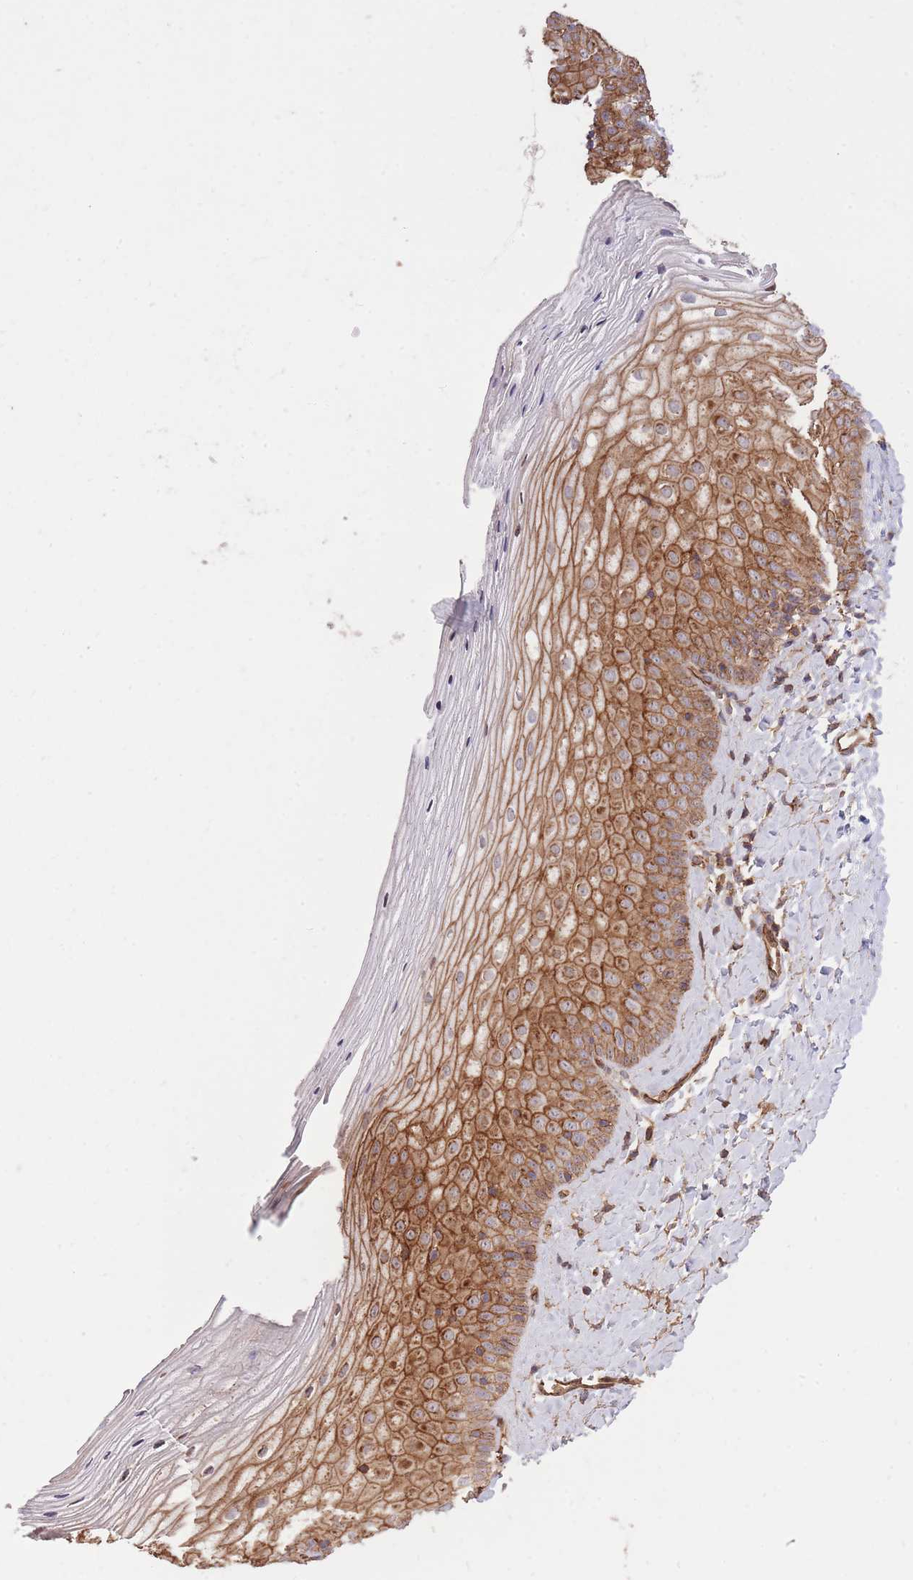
{"staining": {"intensity": "strong", "quantity": ">75%", "location": "cytoplasmic/membranous"}, "tissue": "vagina", "cell_type": "Squamous epithelial cells", "image_type": "normal", "snomed": [{"axis": "morphology", "description": "Normal tissue, NOS"}, {"axis": "topography", "description": "Vagina"}], "caption": "Immunohistochemical staining of normal vagina exhibits high levels of strong cytoplasmic/membranous expression in about >75% of squamous epithelial cells. (Stains: DAB (3,3'-diaminobenzidine) in brown, nuclei in blue, Microscopy: brightfield microscopy at high magnification).", "gene": "PLD1", "patient": {"sex": "female", "age": 65}}